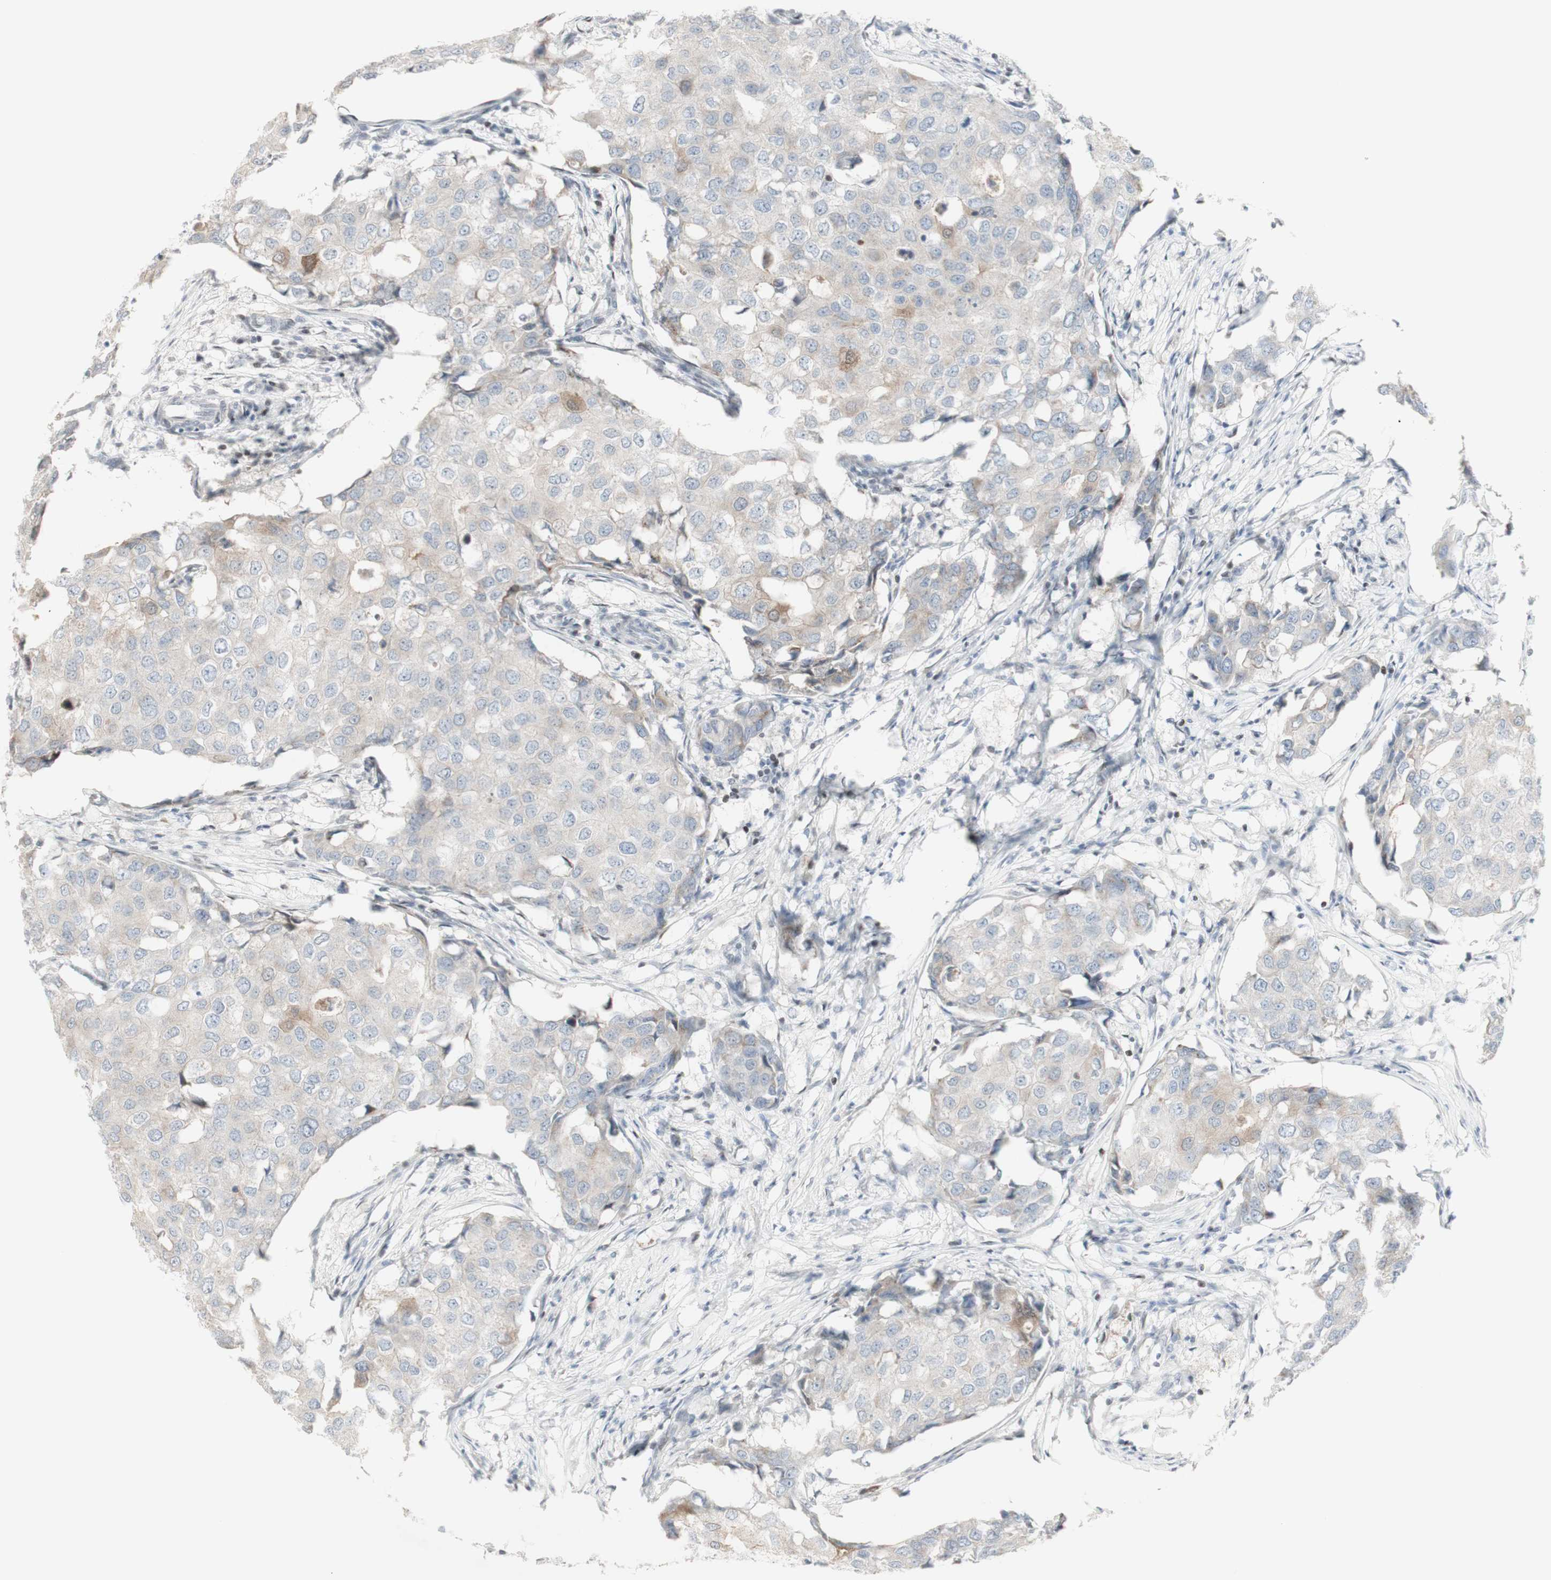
{"staining": {"intensity": "moderate", "quantity": "<25%", "location": "cytoplasmic/membranous"}, "tissue": "breast cancer", "cell_type": "Tumor cells", "image_type": "cancer", "snomed": [{"axis": "morphology", "description": "Duct carcinoma"}, {"axis": "topography", "description": "Breast"}], "caption": "High-magnification brightfield microscopy of breast infiltrating ductal carcinoma stained with DAB (3,3'-diaminobenzidine) (brown) and counterstained with hematoxylin (blue). tumor cells exhibit moderate cytoplasmic/membranous positivity is appreciated in approximately<25% of cells.", "gene": "C1orf116", "patient": {"sex": "female", "age": 27}}